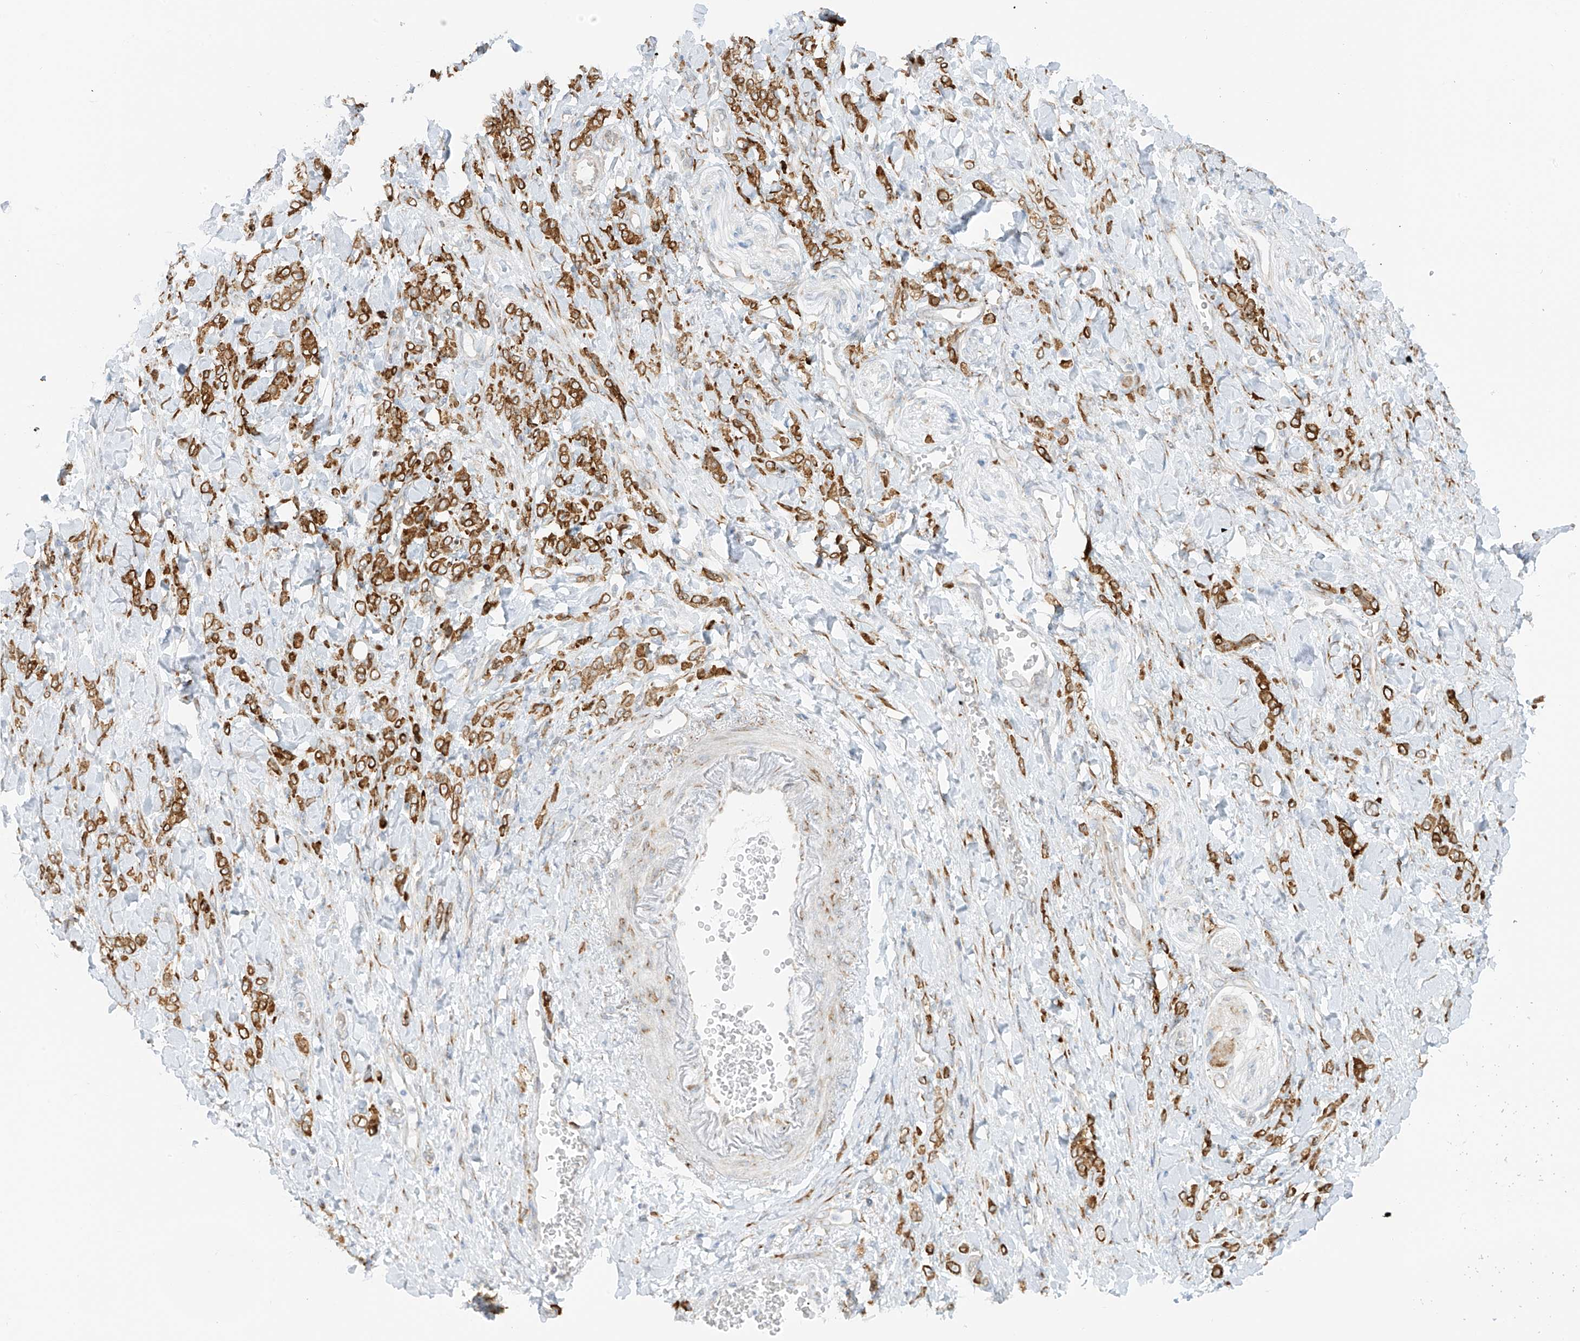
{"staining": {"intensity": "strong", "quantity": ">75%", "location": "cytoplasmic/membranous"}, "tissue": "stomach cancer", "cell_type": "Tumor cells", "image_type": "cancer", "snomed": [{"axis": "morphology", "description": "Normal tissue, NOS"}, {"axis": "morphology", "description": "Adenocarcinoma, NOS"}, {"axis": "topography", "description": "Stomach"}], "caption": "Brown immunohistochemical staining in adenocarcinoma (stomach) shows strong cytoplasmic/membranous staining in approximately >75% of tumor cells.", "gene": "LRRC59", "patient": {"sex": "male", "age": 82}}